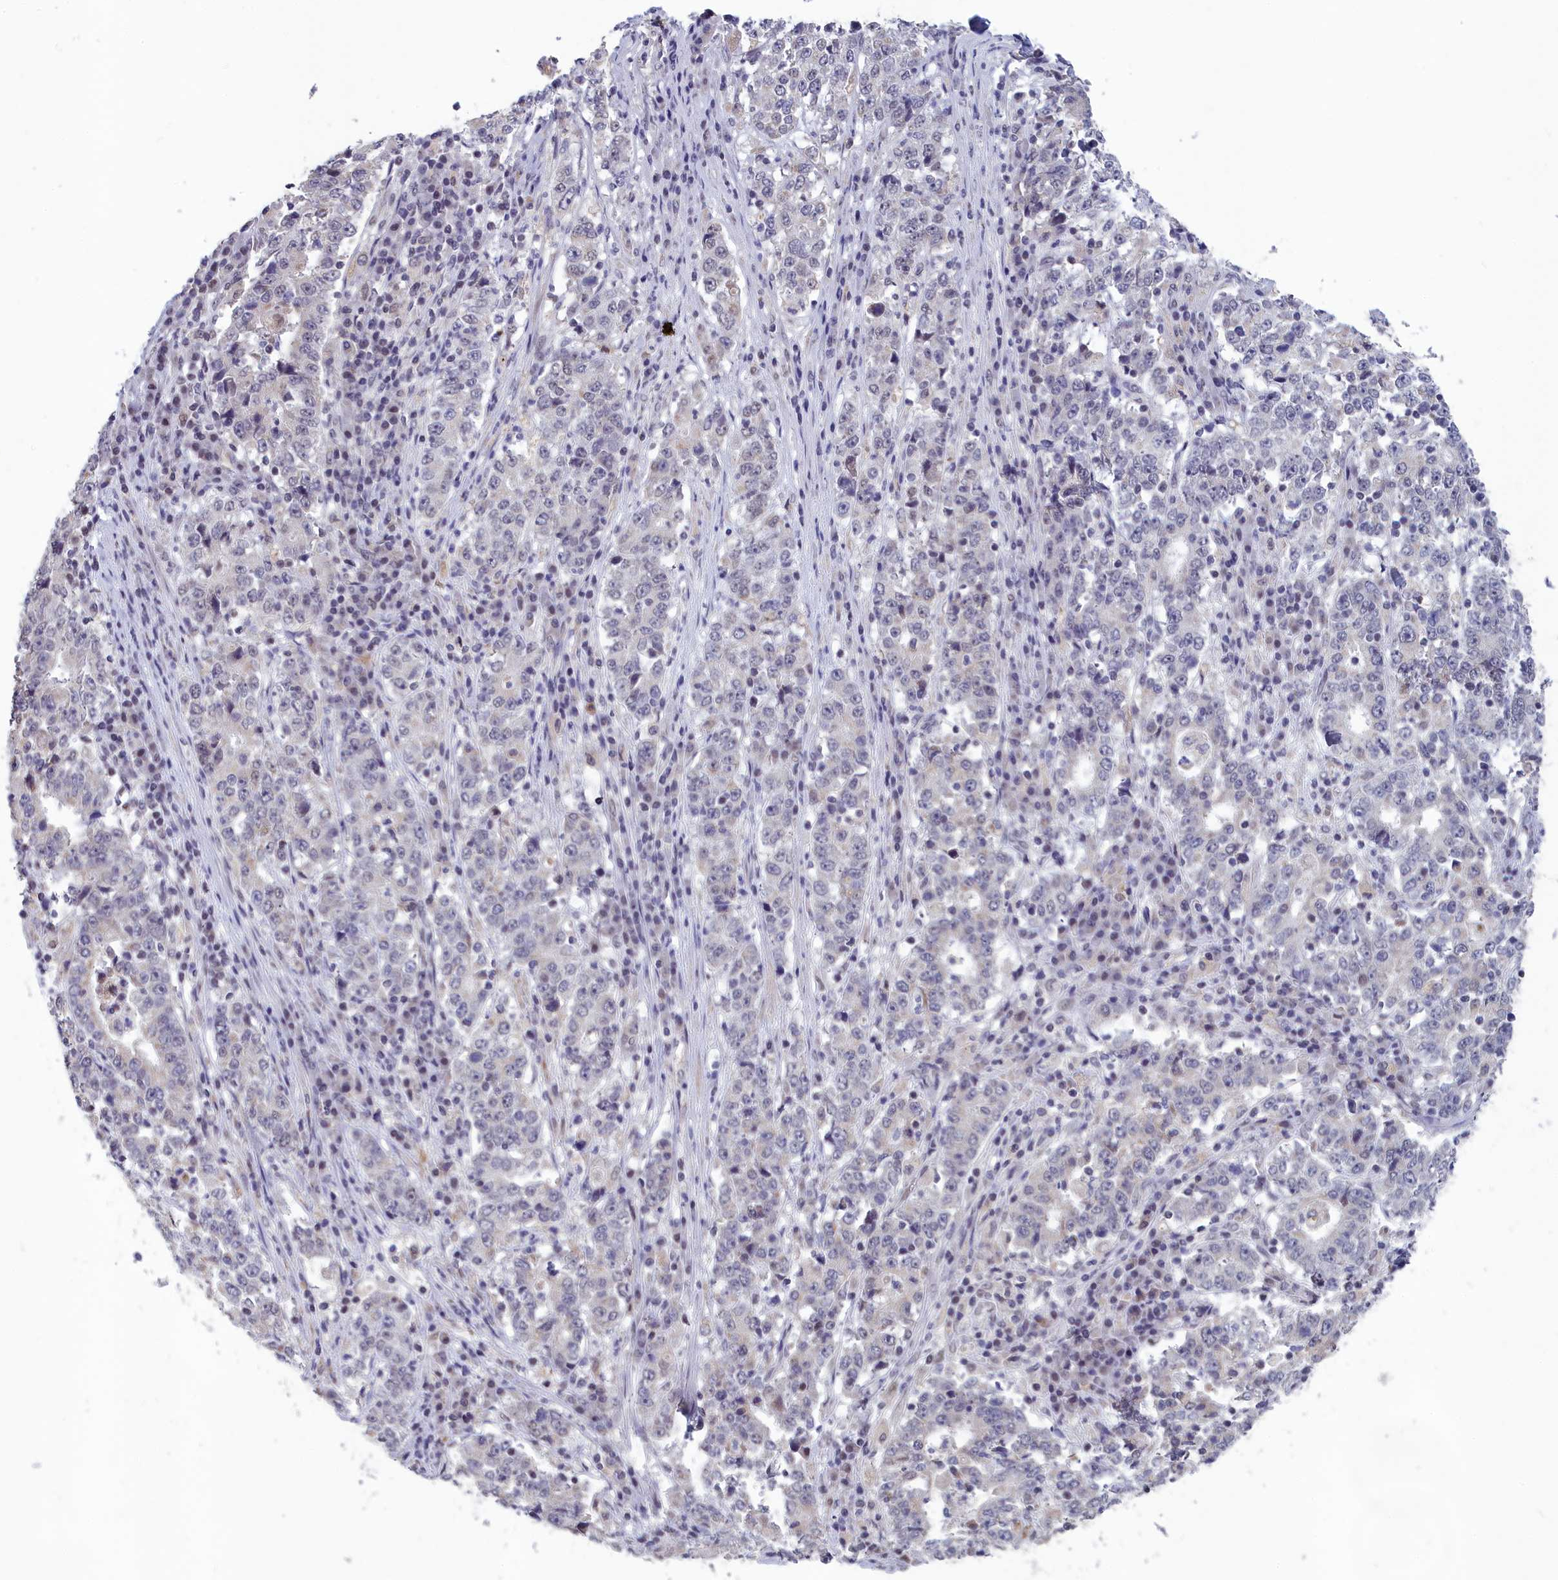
{"staining": {"intensity": "negative", "quantity": "none", "location": "none"}, "tissue": "stomach cancer", "cell_type": "Tumor cells", "image_type": "cancer", "snomed": [{"axis": "morphology", "description": "Adenocarcinoma, NOS"}, {"axis": "topography", "description": "Stomach"}], "caption": "Human stomach cancer stained for a protein using immunohistochemistry demonstrates no staining in tumor cells.", "gene": "MT-CO3", "patient": {"sex": "male", "age": 59}}